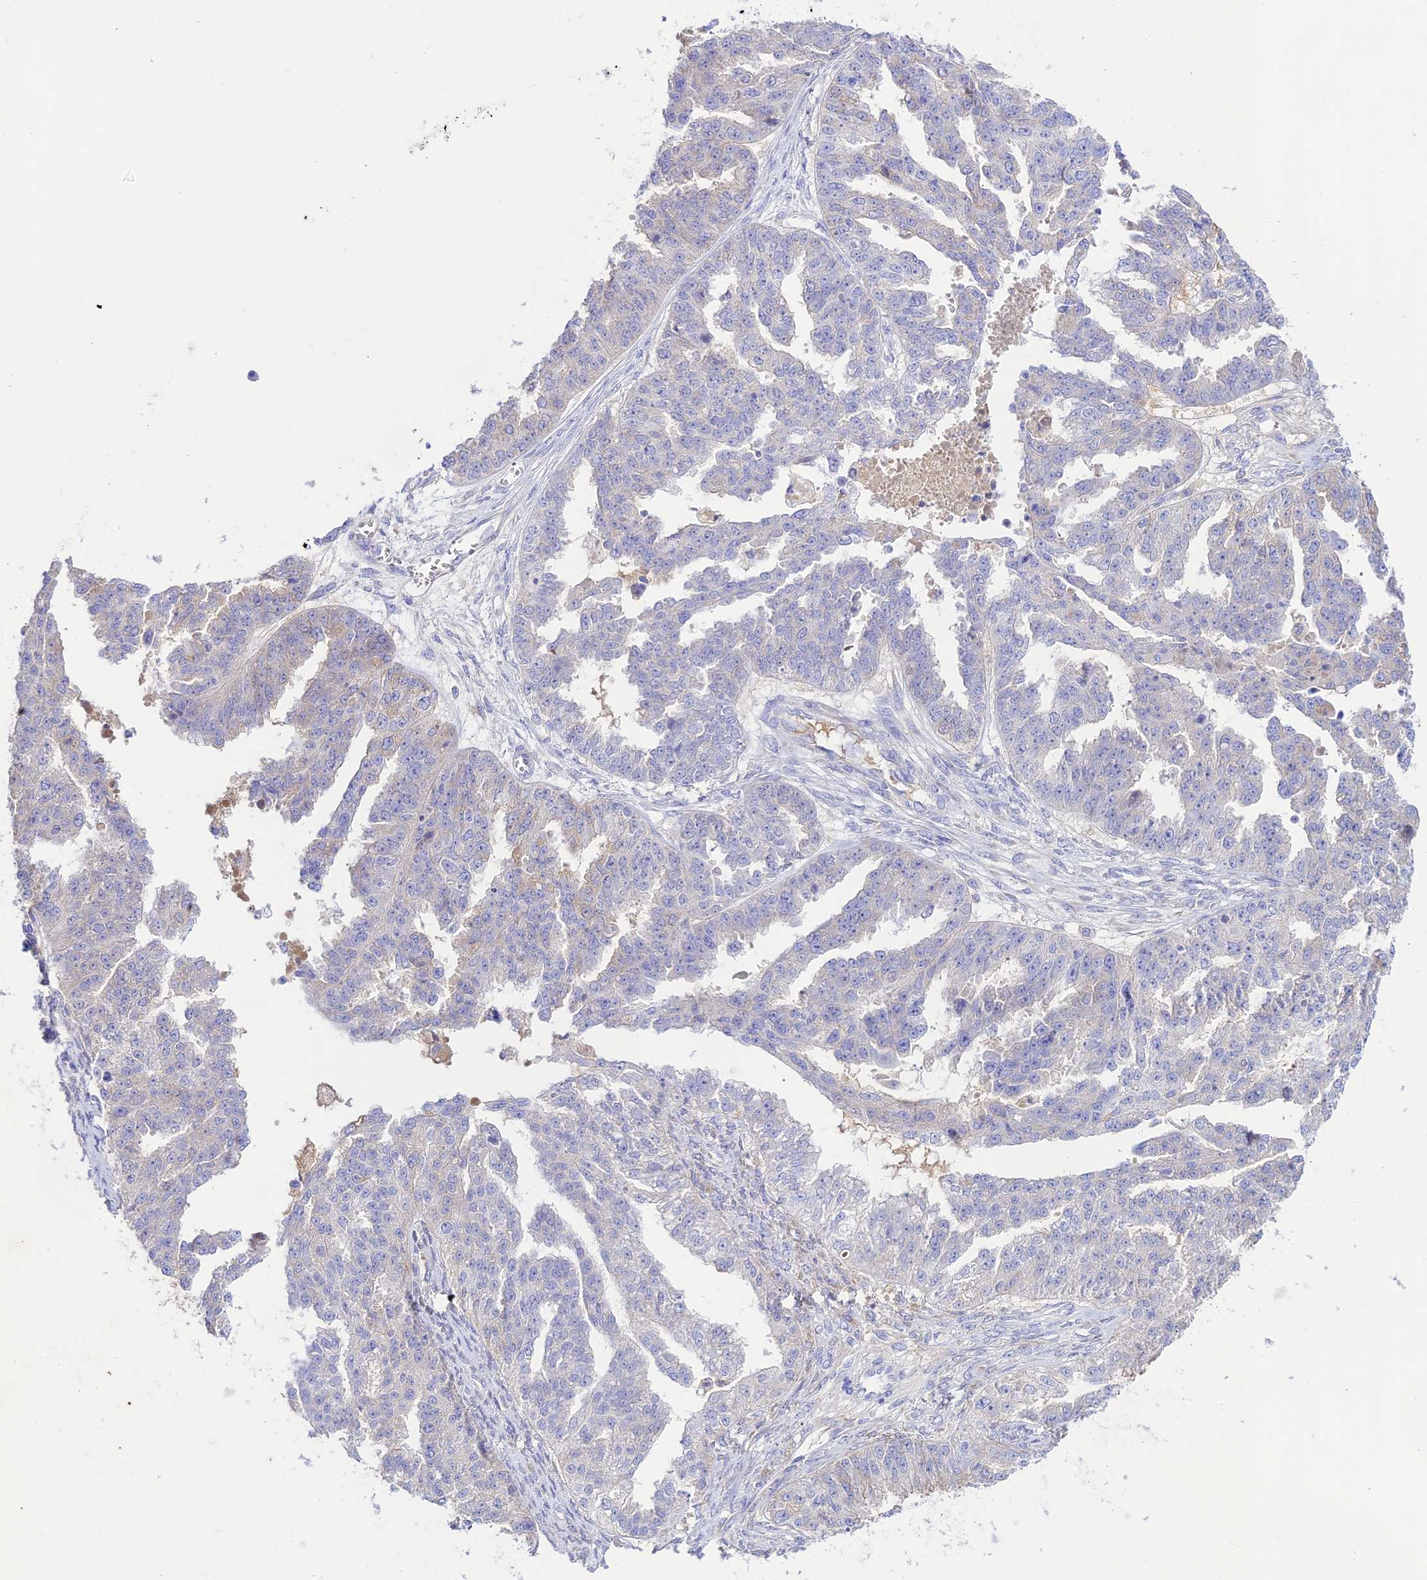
{"staining": {"intensity": "negative", "quantity": "none", "location": "none"}, "tissue": "ovarian cancer", "cell_type": "Tumor cells", "image_type": "cancer", "snomed": [{"axis": "morphology", "description": "Cystadenocarcinoma, serous, NOS"}, {"axis": "topography", "description": "Ovary"}], "caption": "This is an IHC histopathology image of human serous cystadenocarcinoma (ovarian). There is no staining in tumor cells.", "gene": "NLRP9", "patient": {"sex": "female", "age": 58}}